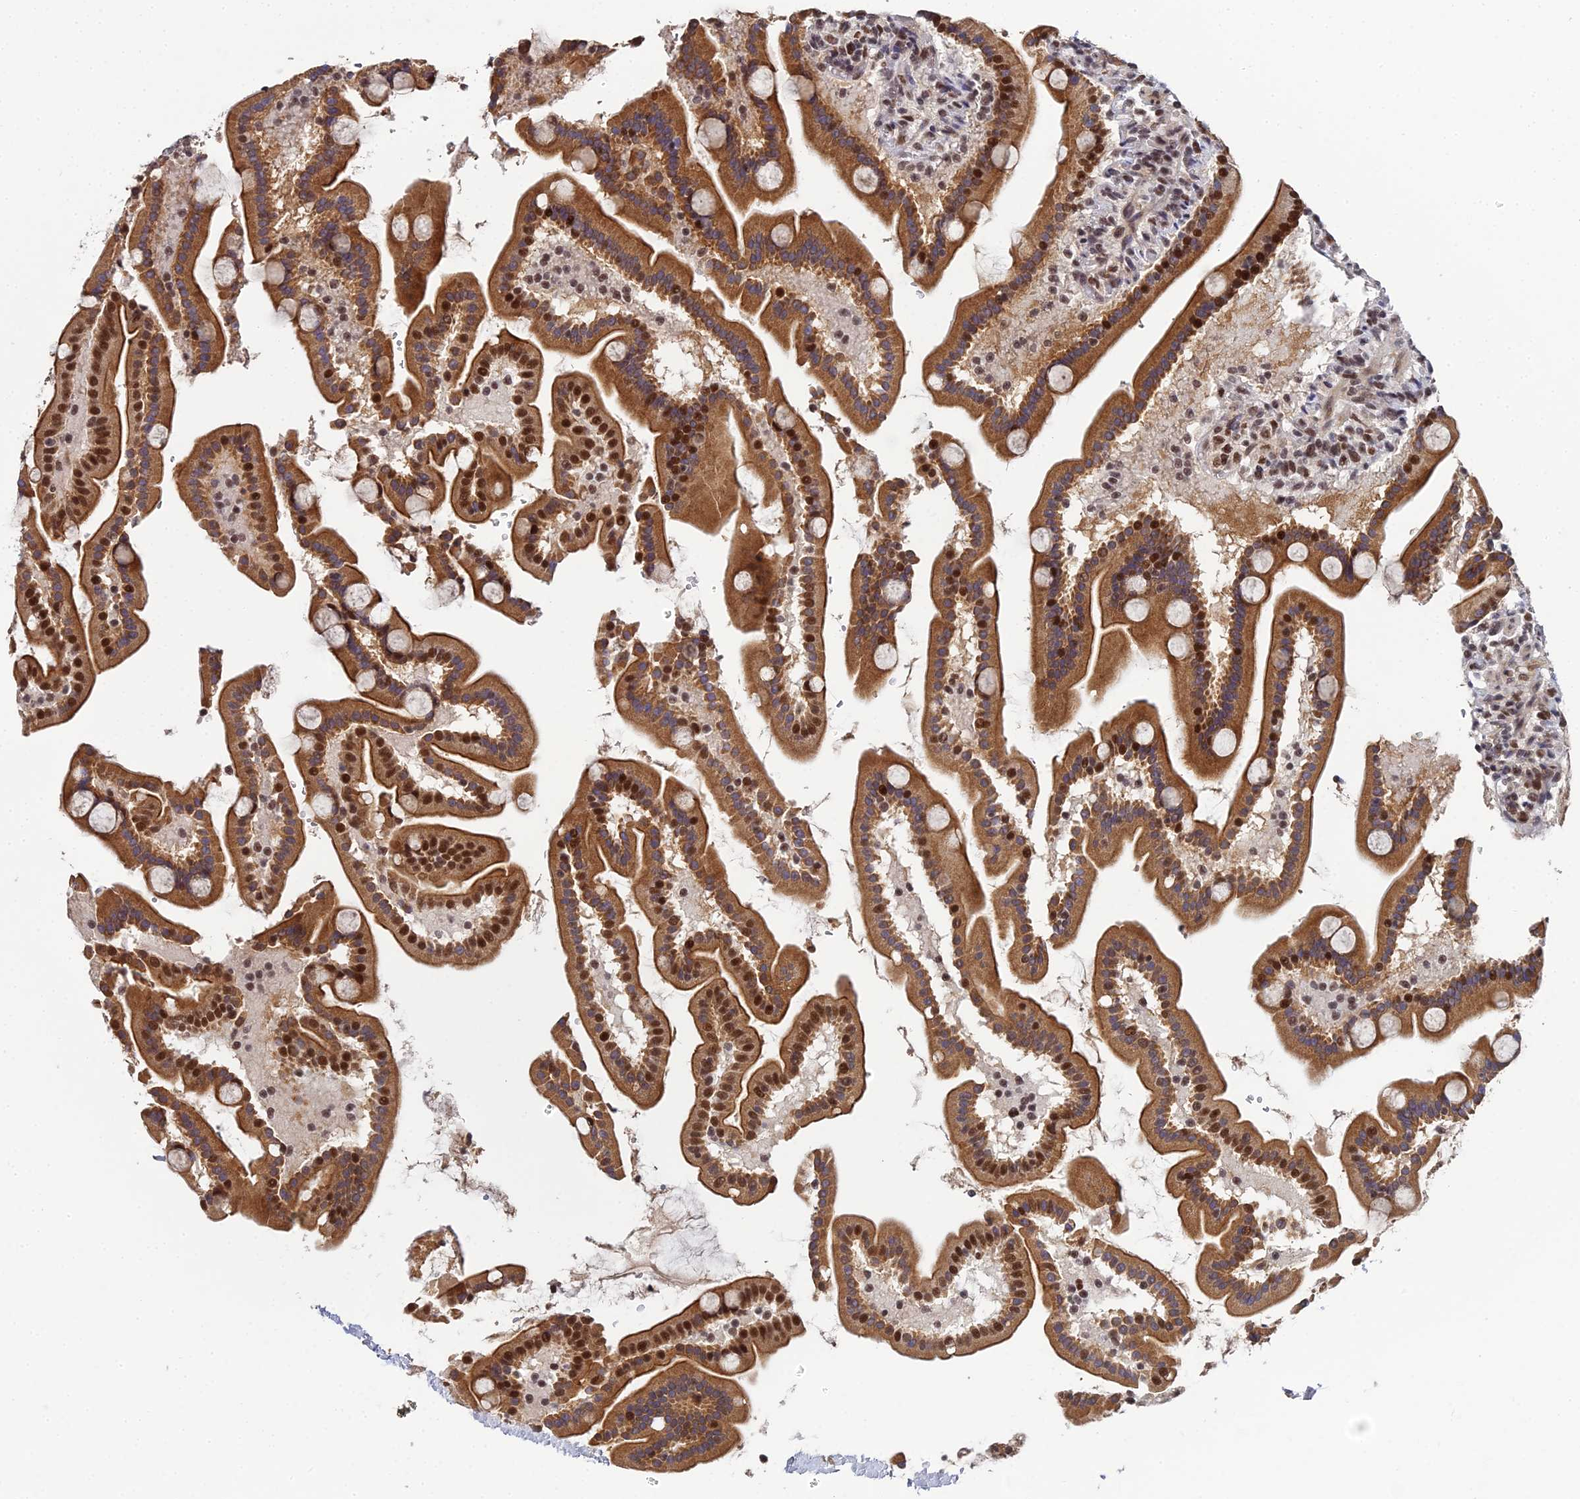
{"staining": {"intensity": "strong", "quantity": ">75%", "location": "cytoplasmic/membranous,nuclear"}, "tissue": "duodenum", "cell_type": "Glandular cells", "image_type": "normal", "snomed": [{"axis": "morphology", "description": "Normal tissue, NOS"}, {"axis": "topography", "description": "Duodenum"}], "caption": "Immunohistochemistry (DAB) staining of benign duodenum shows strong cytoplasmic/membranous,nuclear protein expression in approximately >75% of glandular cells. (DAB = brown stain, brightfield microscopy at high magnification).", "gene": "BIVM", "patient": {"sex": "male", "age": 55}}